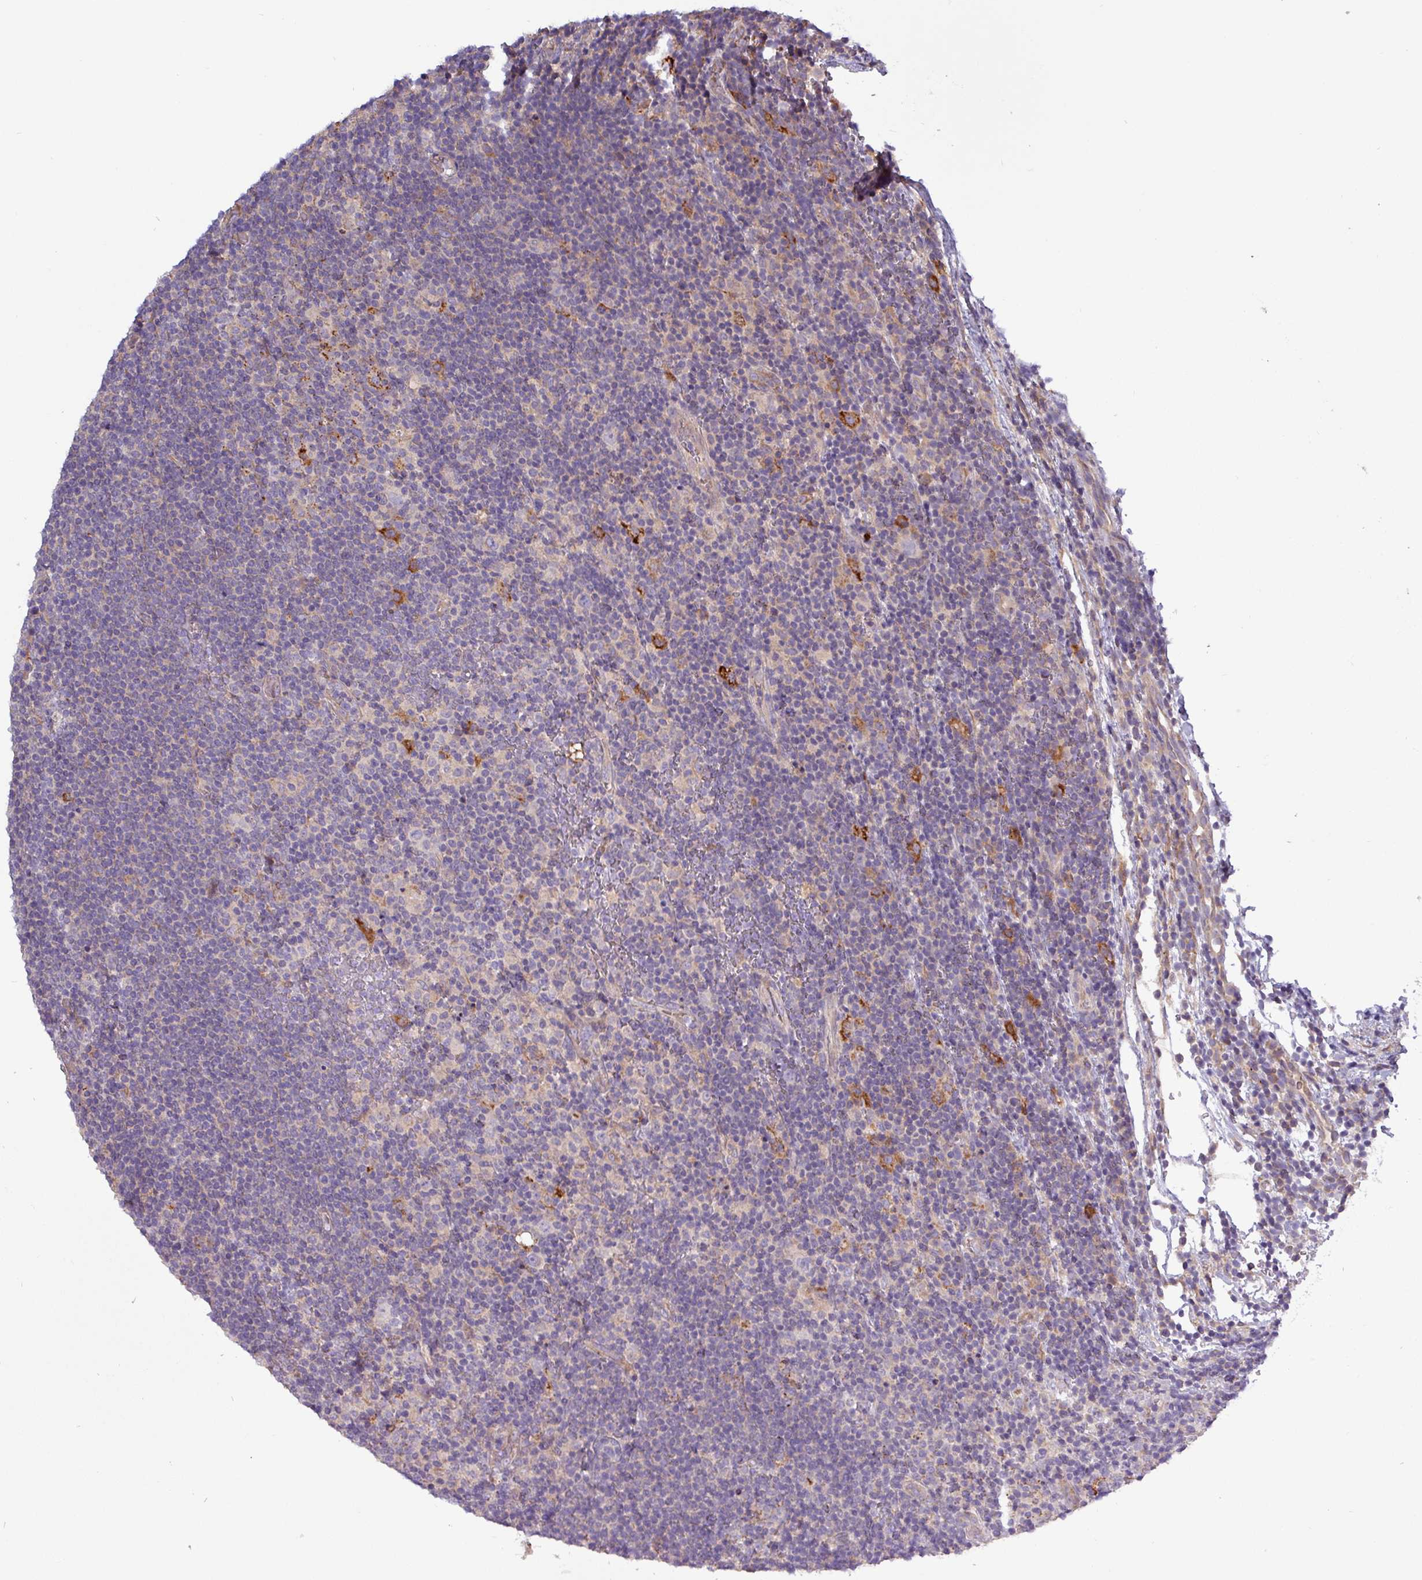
{"staining": {"intensity": "strong", "quantity": "<25%", "location": "cytoplasmic/membranous"}, "tissue": "lymphoma", "cell_type": "Tumor cells", "image_type": "cancer", "snomed": [{"axis": "morphology", "description": "Hodgkin's disease, NOS"}, {"axis": "topography", "description": "Lymph node"}], "caption": "Strong cytoplasmic/membranous protein expression is appreciated in about <25% of tumor cells in Hodgkin's disease.", "gene": "PLIN2", "patient": {"sex": "female", "age": 57}}